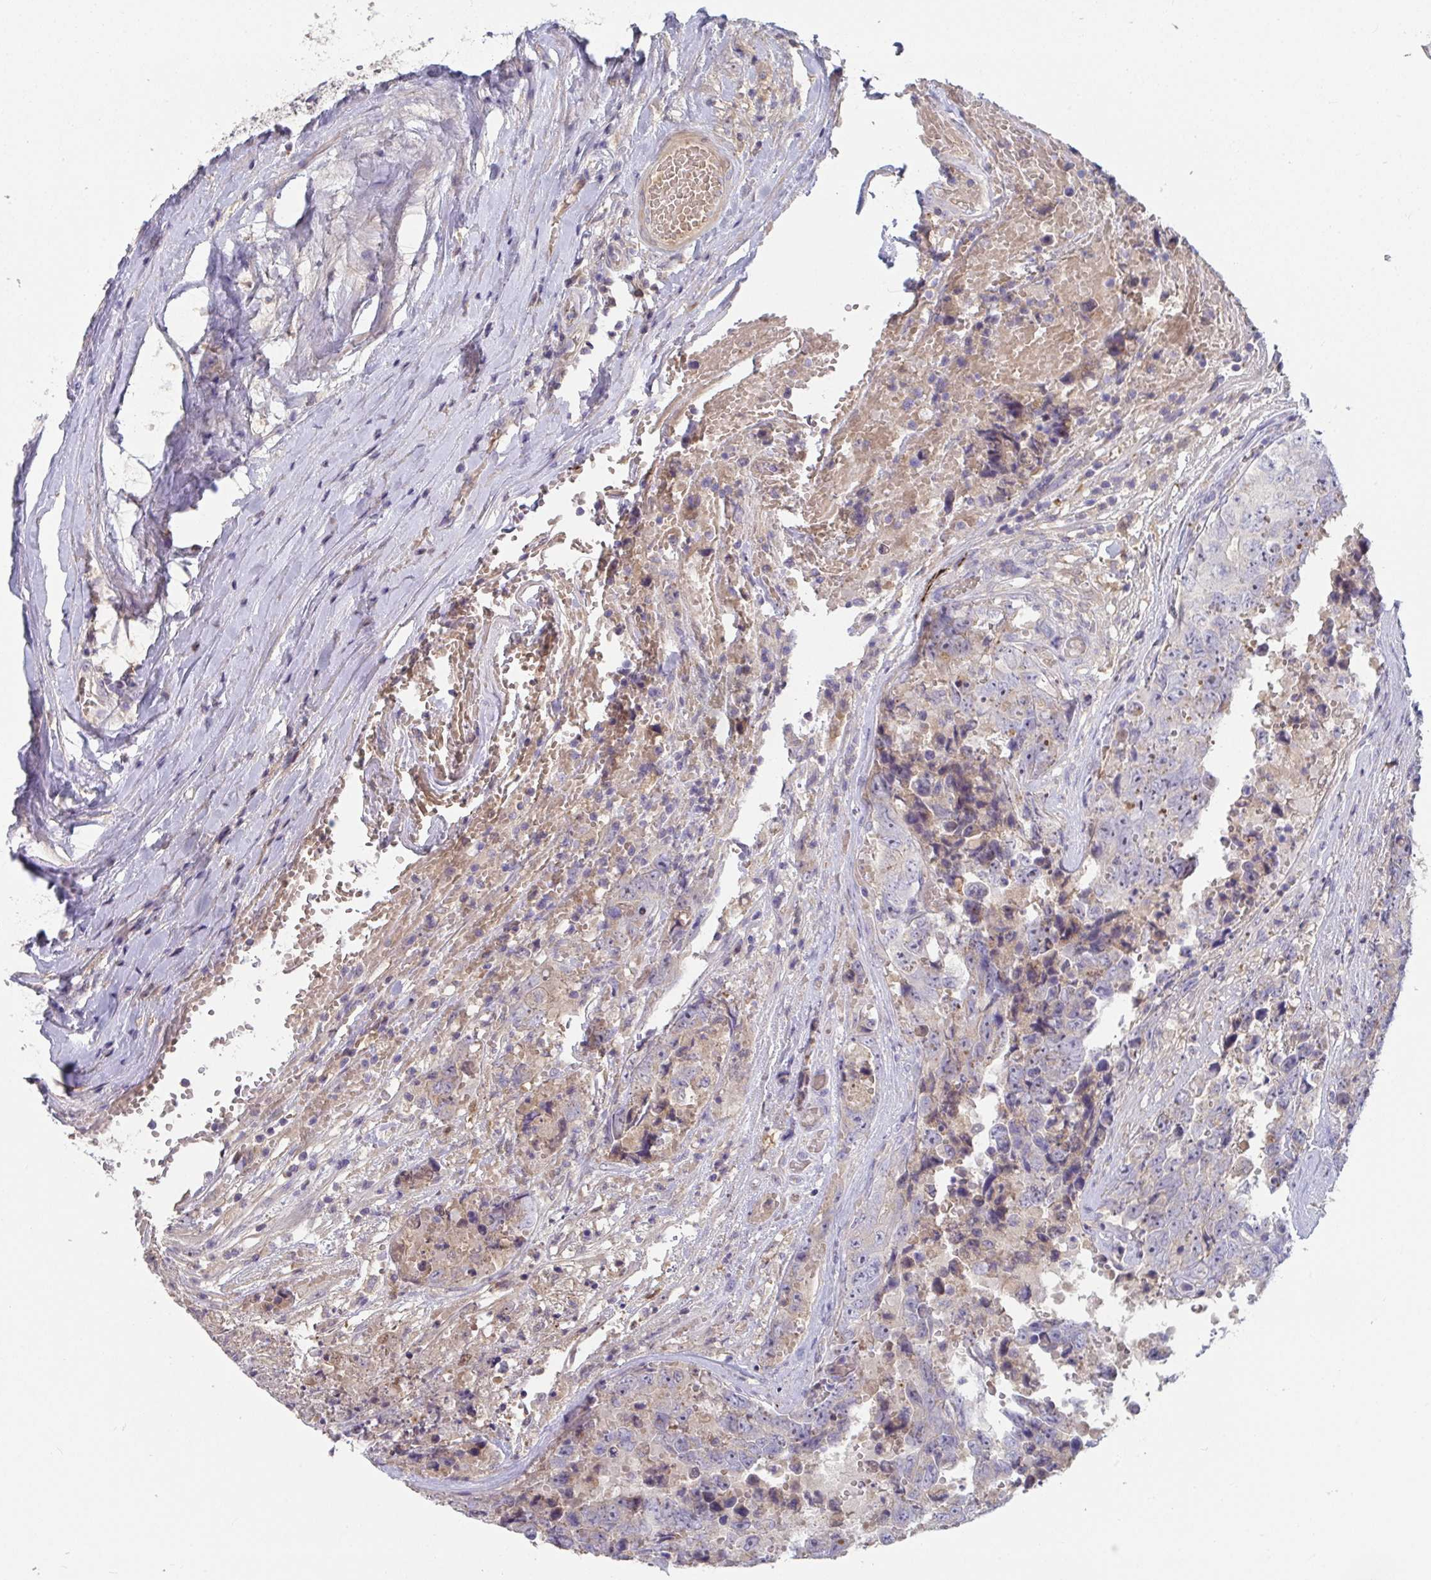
{"staining": {"intensity": "negative", "quantity": "none", "location": "none"}, "tissue": "testis cancer", "cell_type": "Tumor cells", "image_type": "cancer", "snomed": [{"axis": "morphology", "description": "Normal tissue, NOS"}, {"axis": "morphology", "description": "Carcinoma, Embryonal, NOS"}, {"axis": "topography", "description": "Testis"}, {"axis": "topography", "description": "Epididymis"}], "caption": "Testis embryonal carcinoma was stained to show a protein in brown. There is no significant expression in tumor cells.", "gene": "ANO5", "patient": {"sex": "male", "age": 25}}